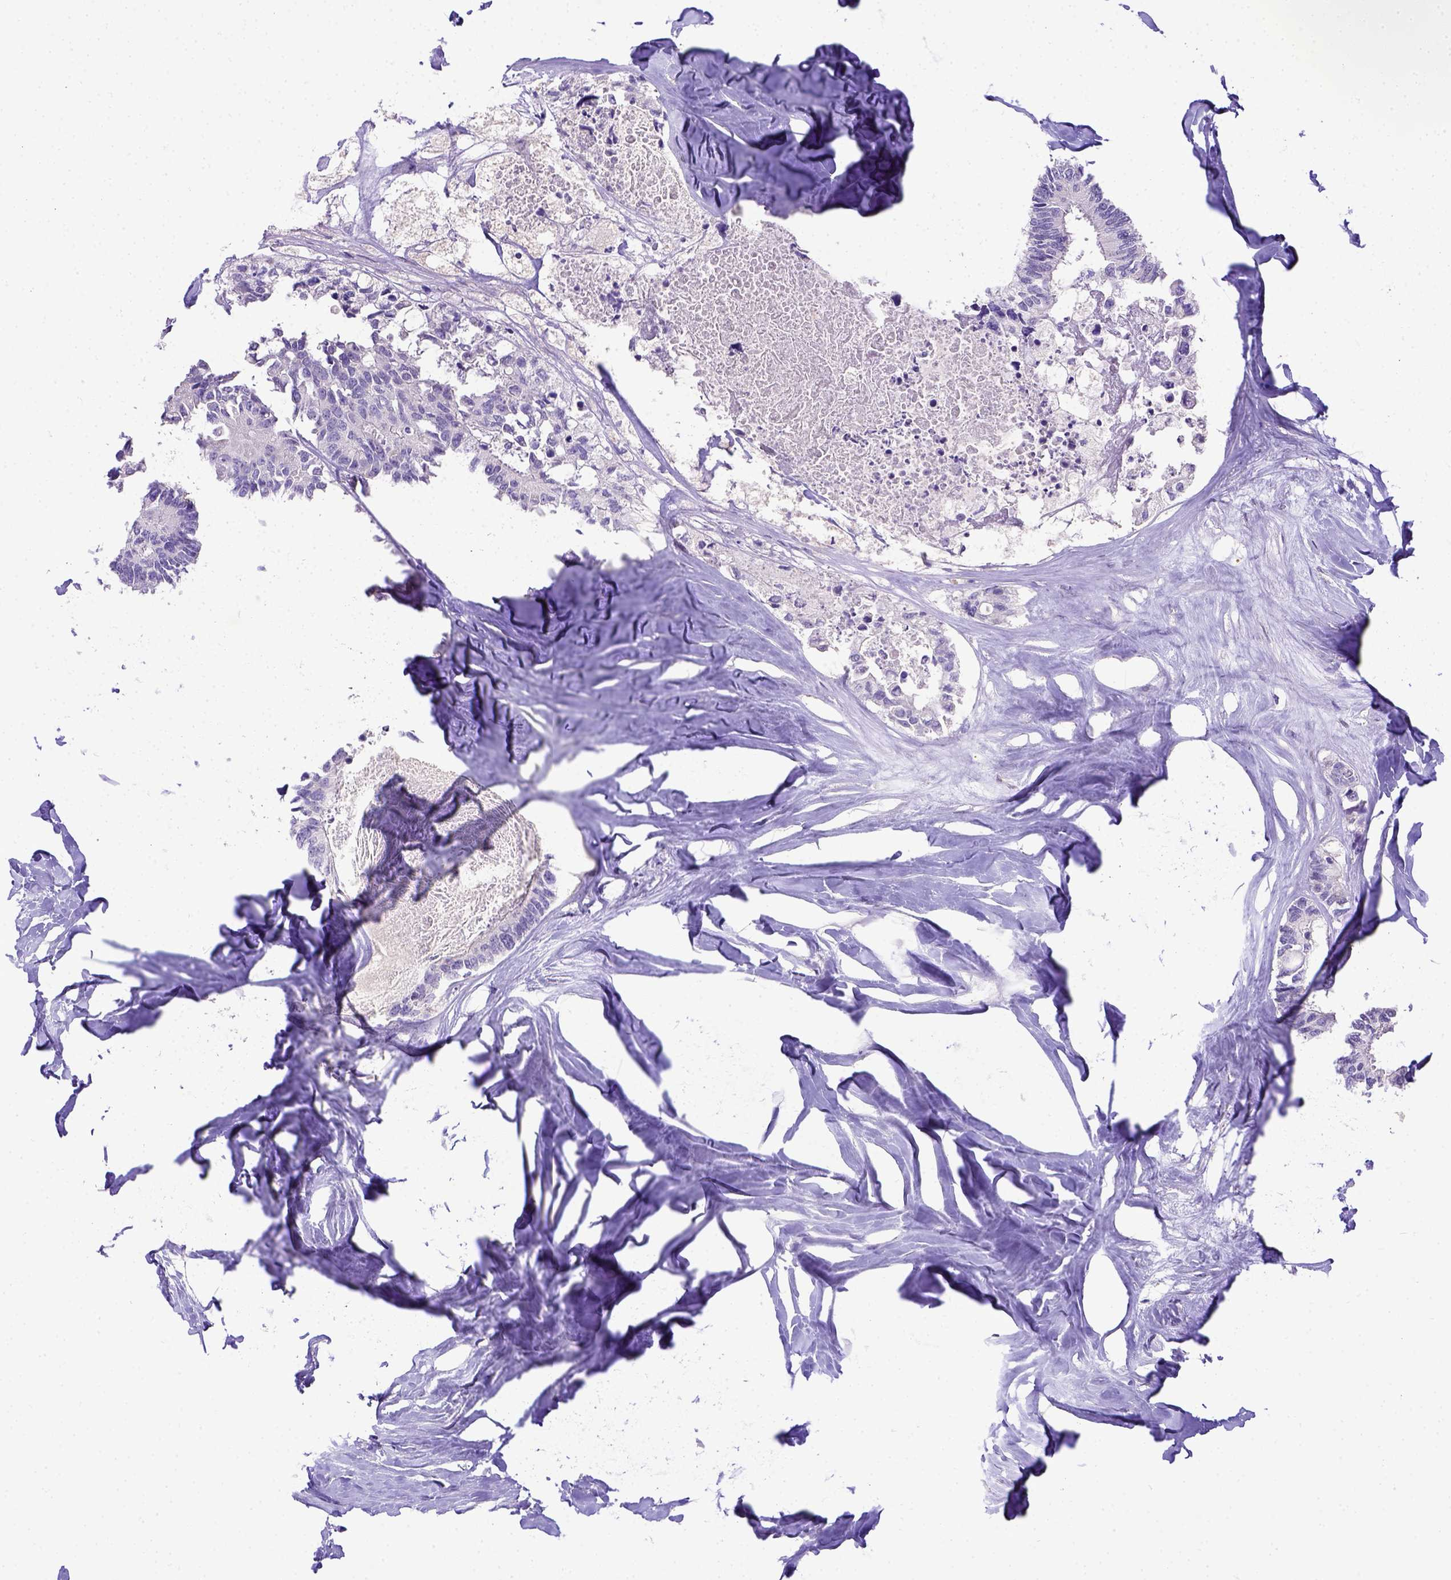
{"staining": {"intensity": "negative", "quantity": "none", "location": "none"}, "tissue": "colorectal cancer", "cell_type": "Tumor cells", "image_type": "cancer", "snomed": [{"axis": "morphology", "description": "Adenocarcinoma, NOS"}, {"axis": "topography", "description": "Colon"}, {"axis": "topography", "description": "Rectum"}], "caption": "IHC of human colorectal cancer (adenocarcinoma) reveals no staining in tumor cells. Brightfield microscopy of immunohistochemistry (IHC) stained with DAB (brown) and hematoxylin (blue), captured at high magnification.", "gene": "BTN1A1", "patient": {"sex": "male", "age": 57}}